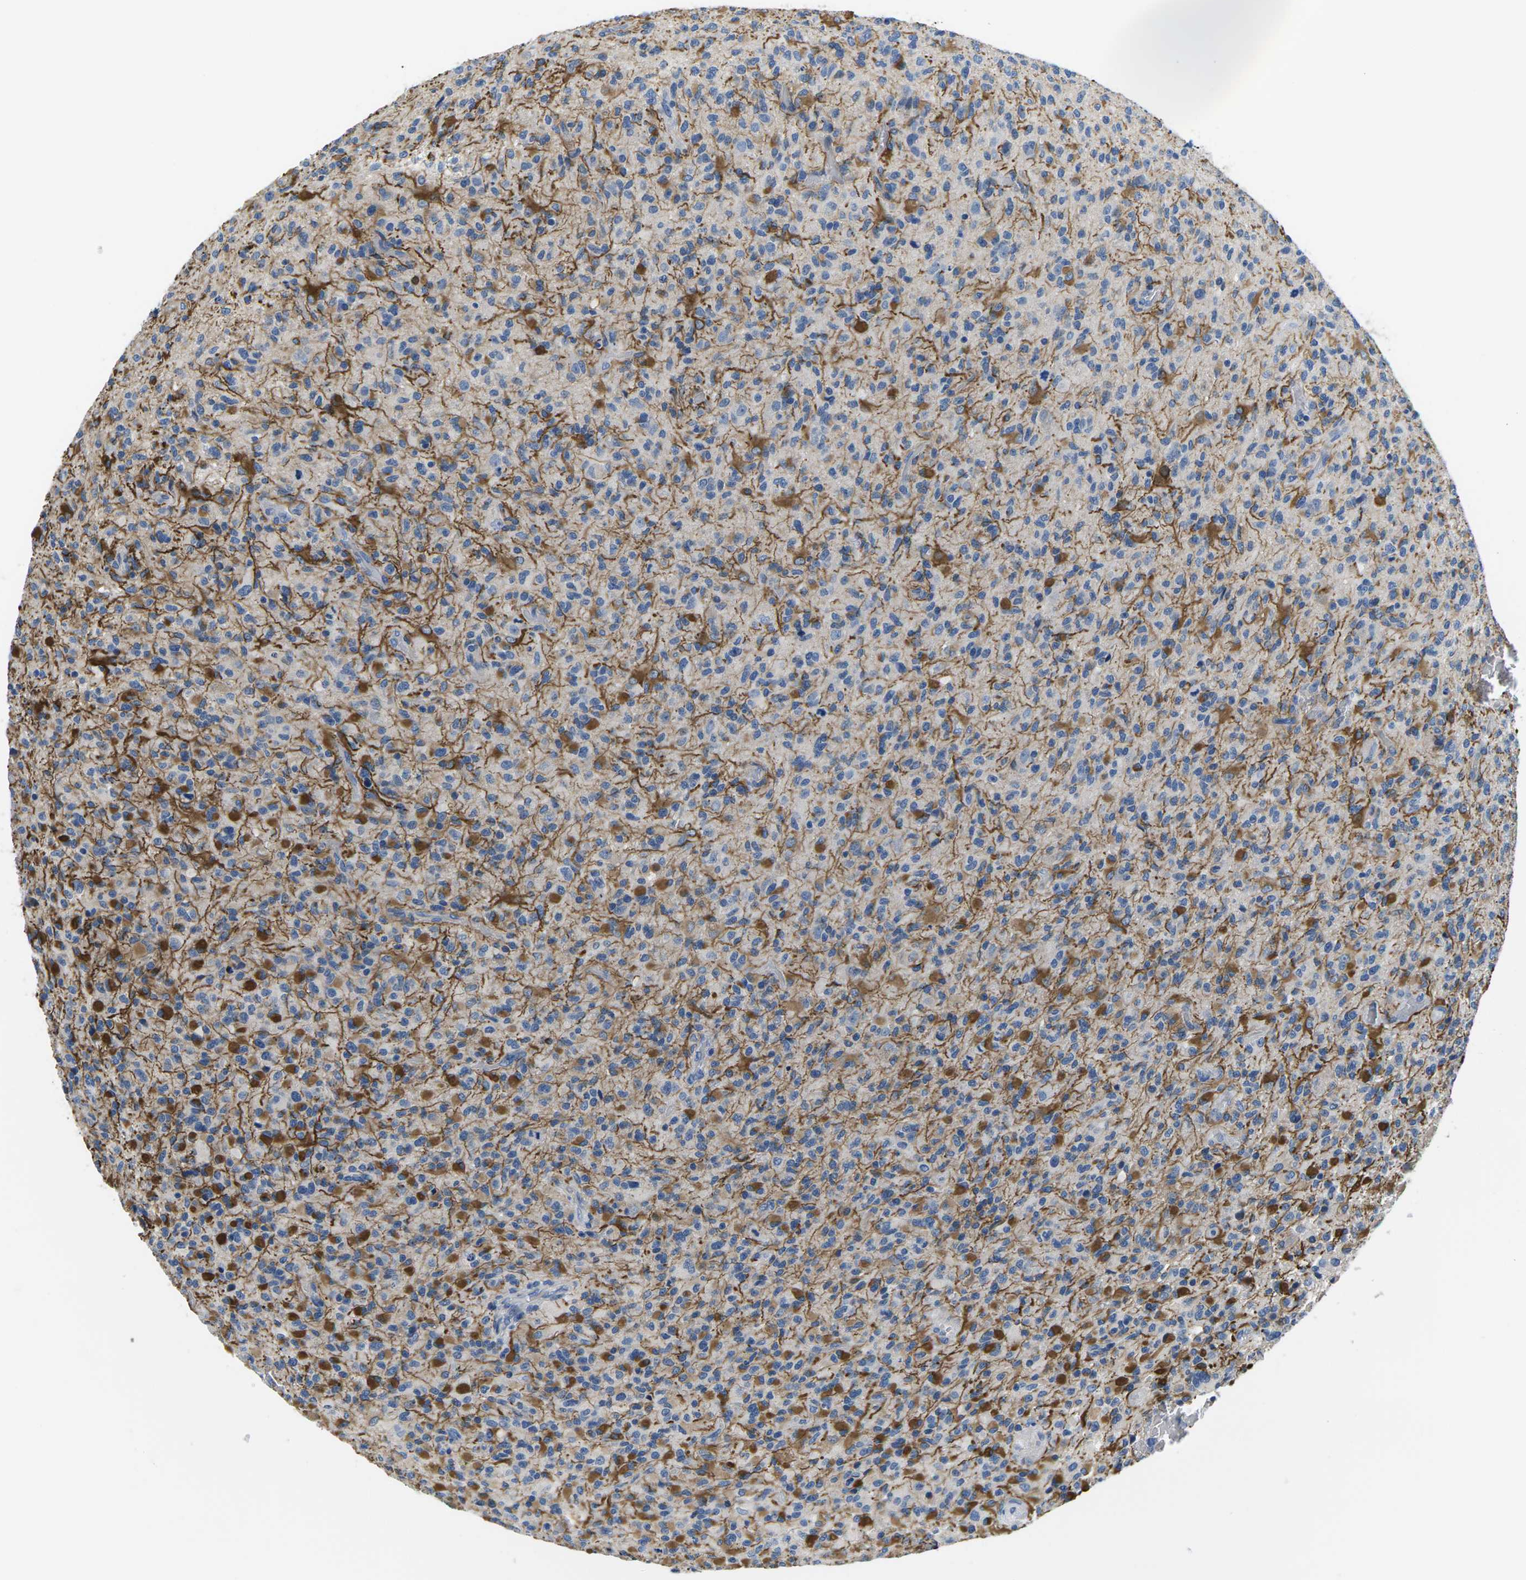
{"staining": {"intensity": "strong", "quantity": "25%-75%", "location": "cytoplasmic/membranous"}, "tissue": "glioma", "cell_type": "Tumor cells", "image_type": "cancer", "snomed": [{"axis": "morphology", "description": "Glioma, malignant, High grade"}, {"axis": "topography", "description": "Brain"}], "caption": "Glioma stained for a protein (brown) reveals strong cytoplasmic/membranous positive positivity in approximately 25%-75% of tumor cells.", "gene": "TSPAN2", "patient": {"sex": "male", "age": 71}}